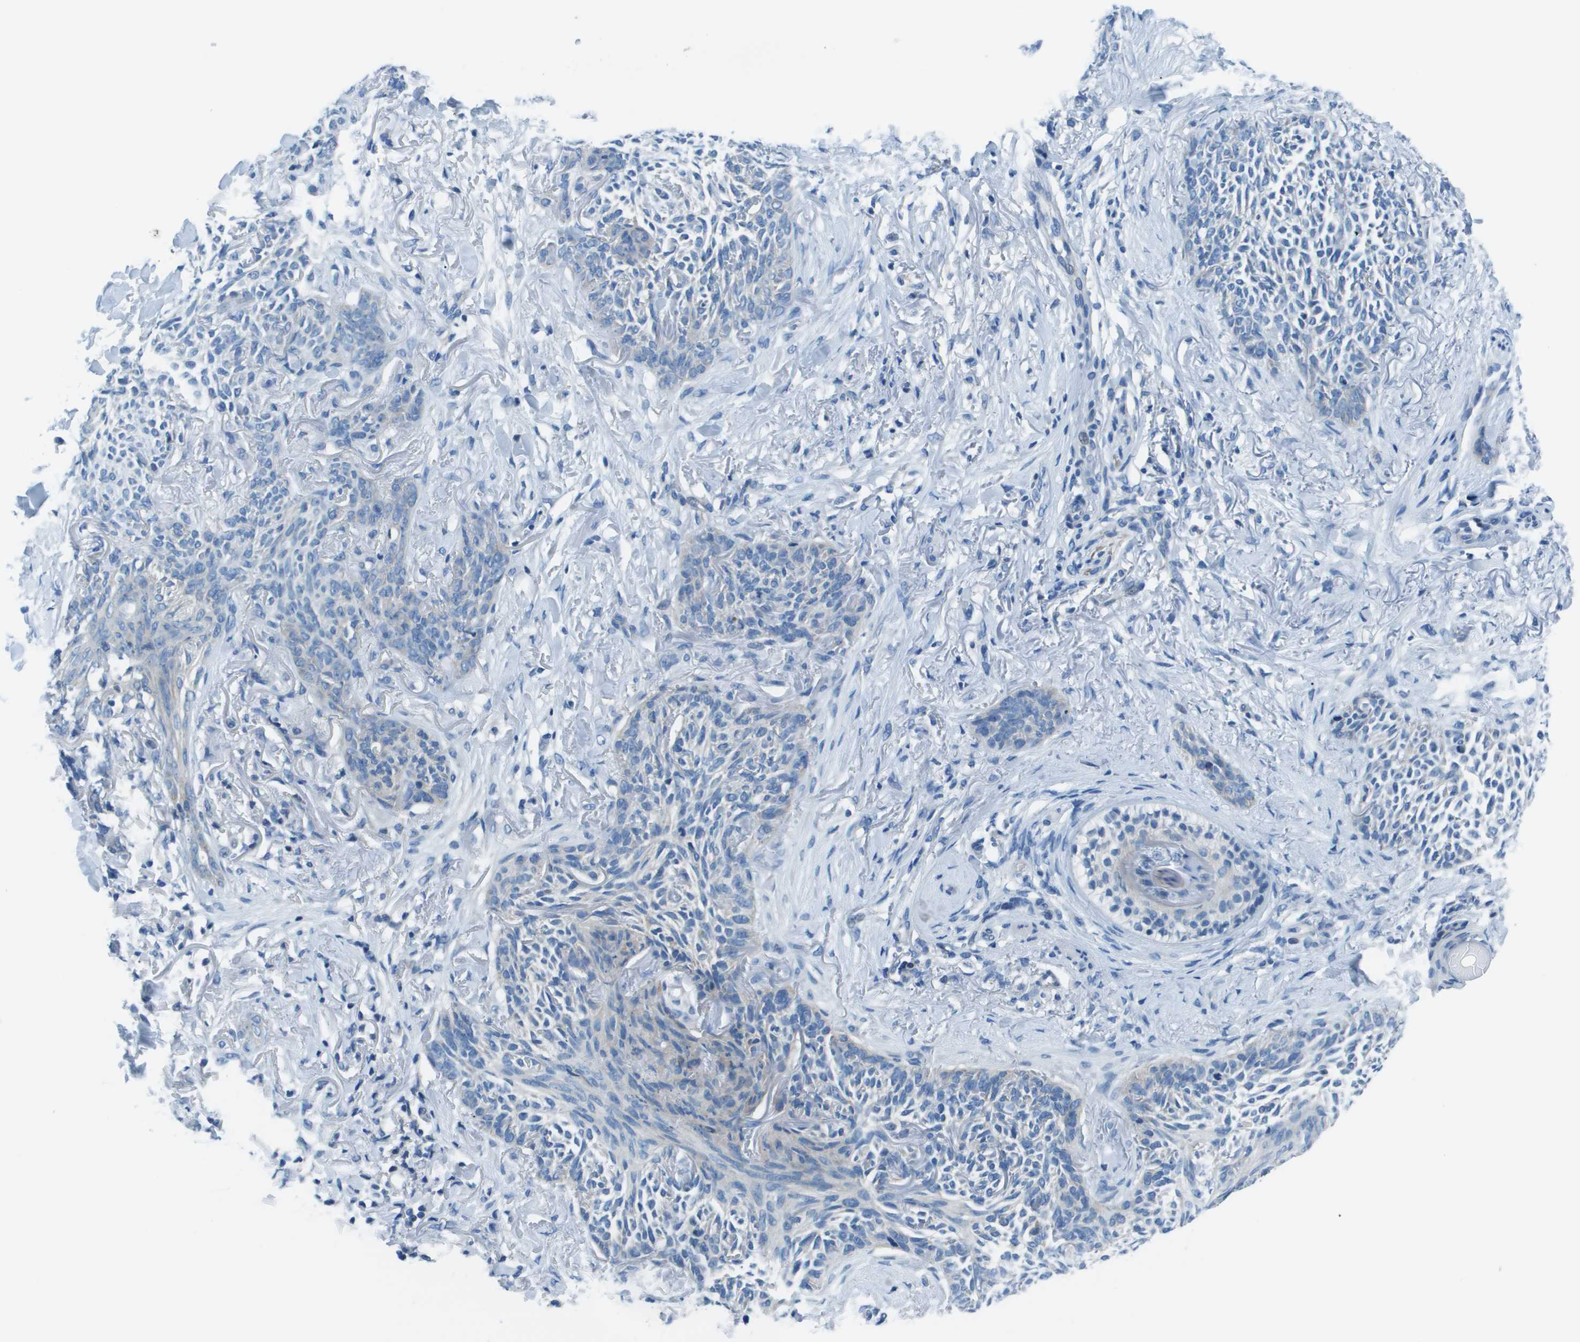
{"staining": {"intensity": "negative", "quantity": "none", "location": "none"}, "tissue": "skin cancer", "cell_type": "Tumor cells", "image_type": "cancer", "snomed": [{"axis": "morphology", "description": "Basal cell carcinoma"}, {"axis": "topography", "description": "Skin"}], "caption": "This is a micrograph of immunohistochemistry staining of skin basal cell carcinoma, which shows no expression in tumor cells.", "gene": "STIP1", "patient": {"sex": "female", "age": 84}}